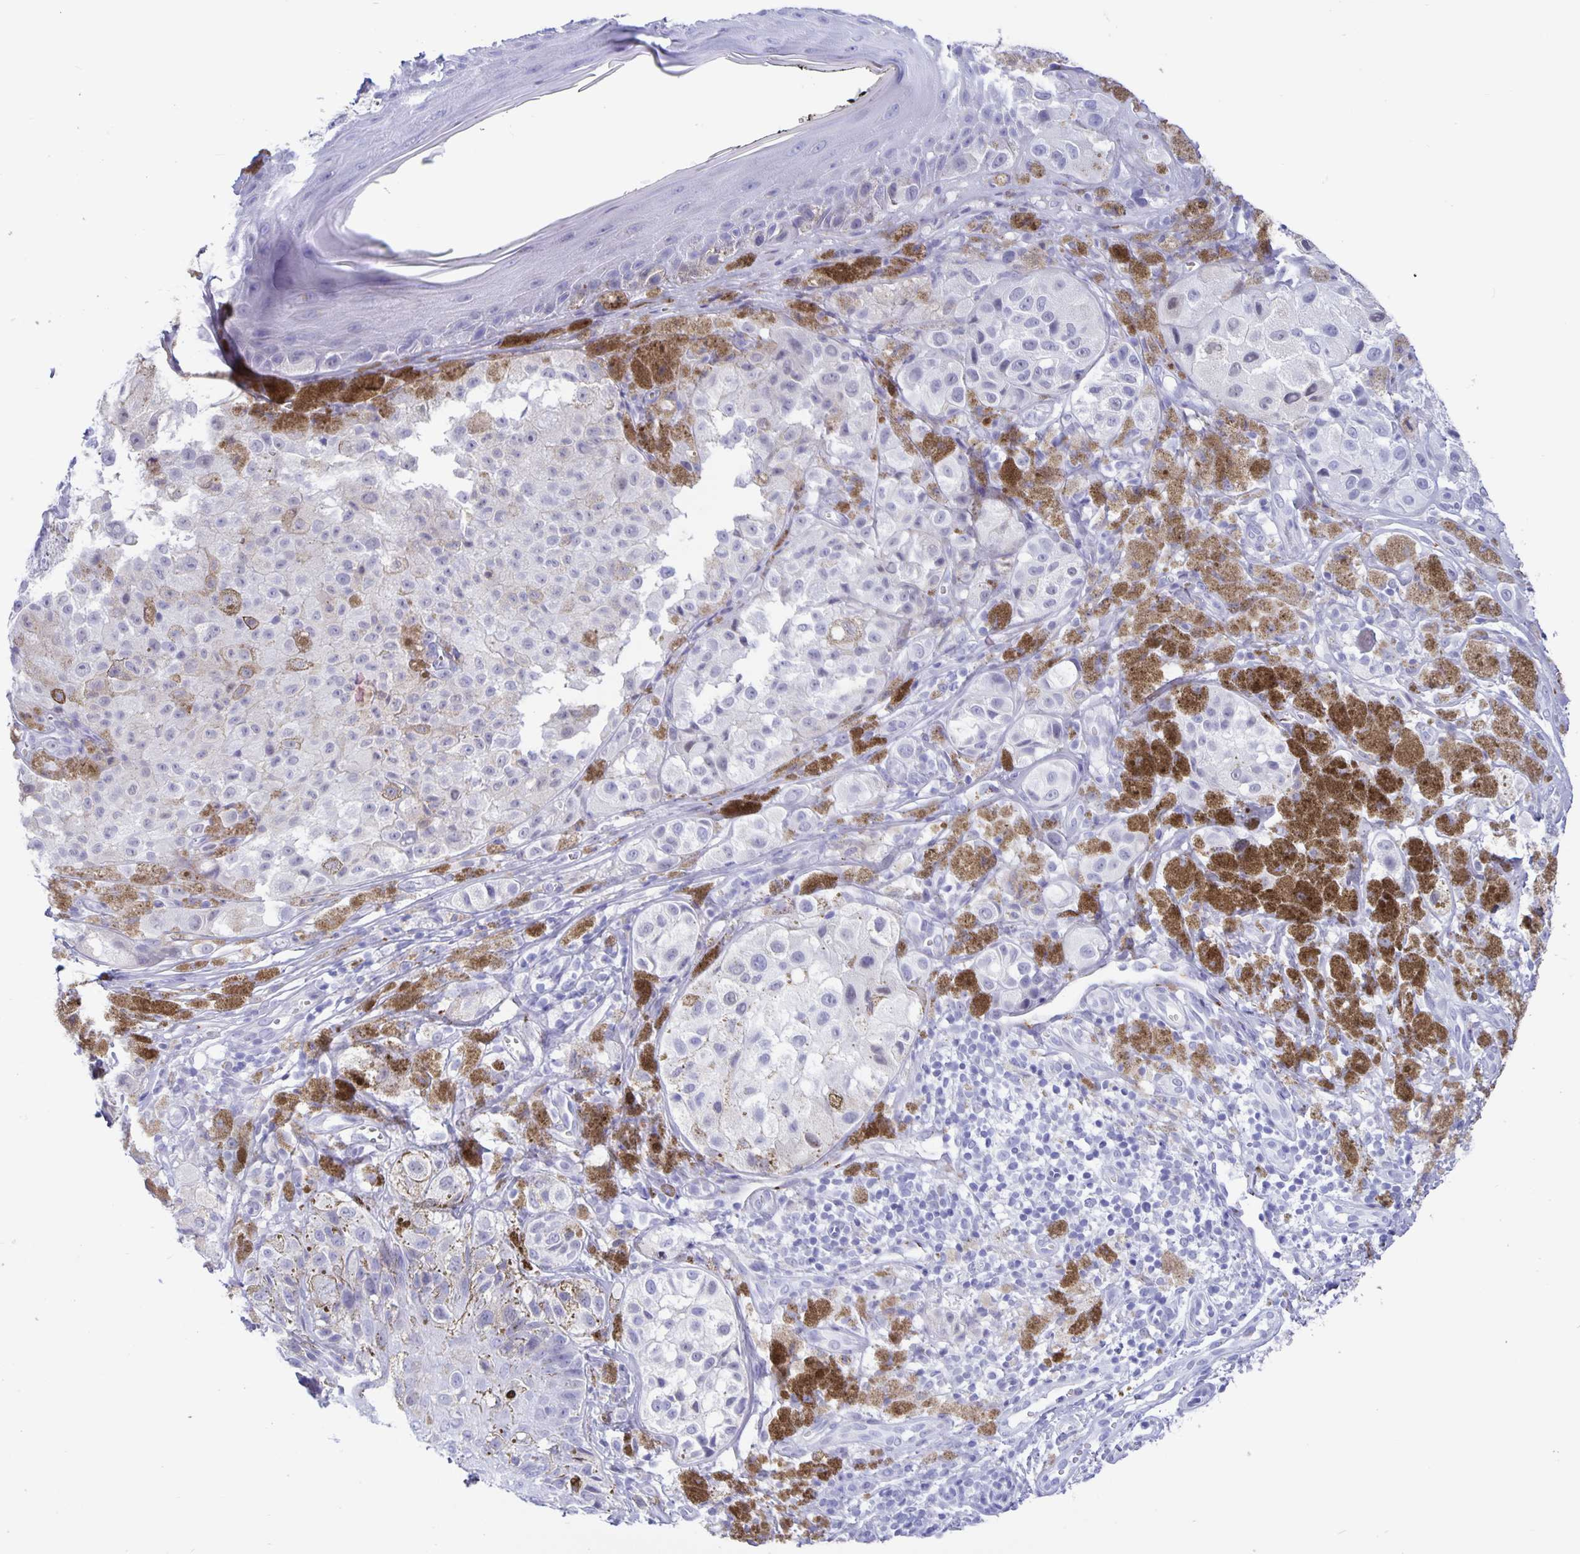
{"staining": {"intensity": "negative", "quantity": "none", "location": "none"}, "tissue": "melanoma", "cell_type": "Tumor cells", "image_type": "cancer", "snomed": [{"axis": "morphology", "description": "Malignant melanoma, NOS"}, {"axis": "topography", "description": "Skin"}], "caption": "DAB immunohistochemical staining of human melanoma exhibits no significant expression in tumor cells.", "gene": "ERMN", "patient": {"sex": "male", "age": 61}}